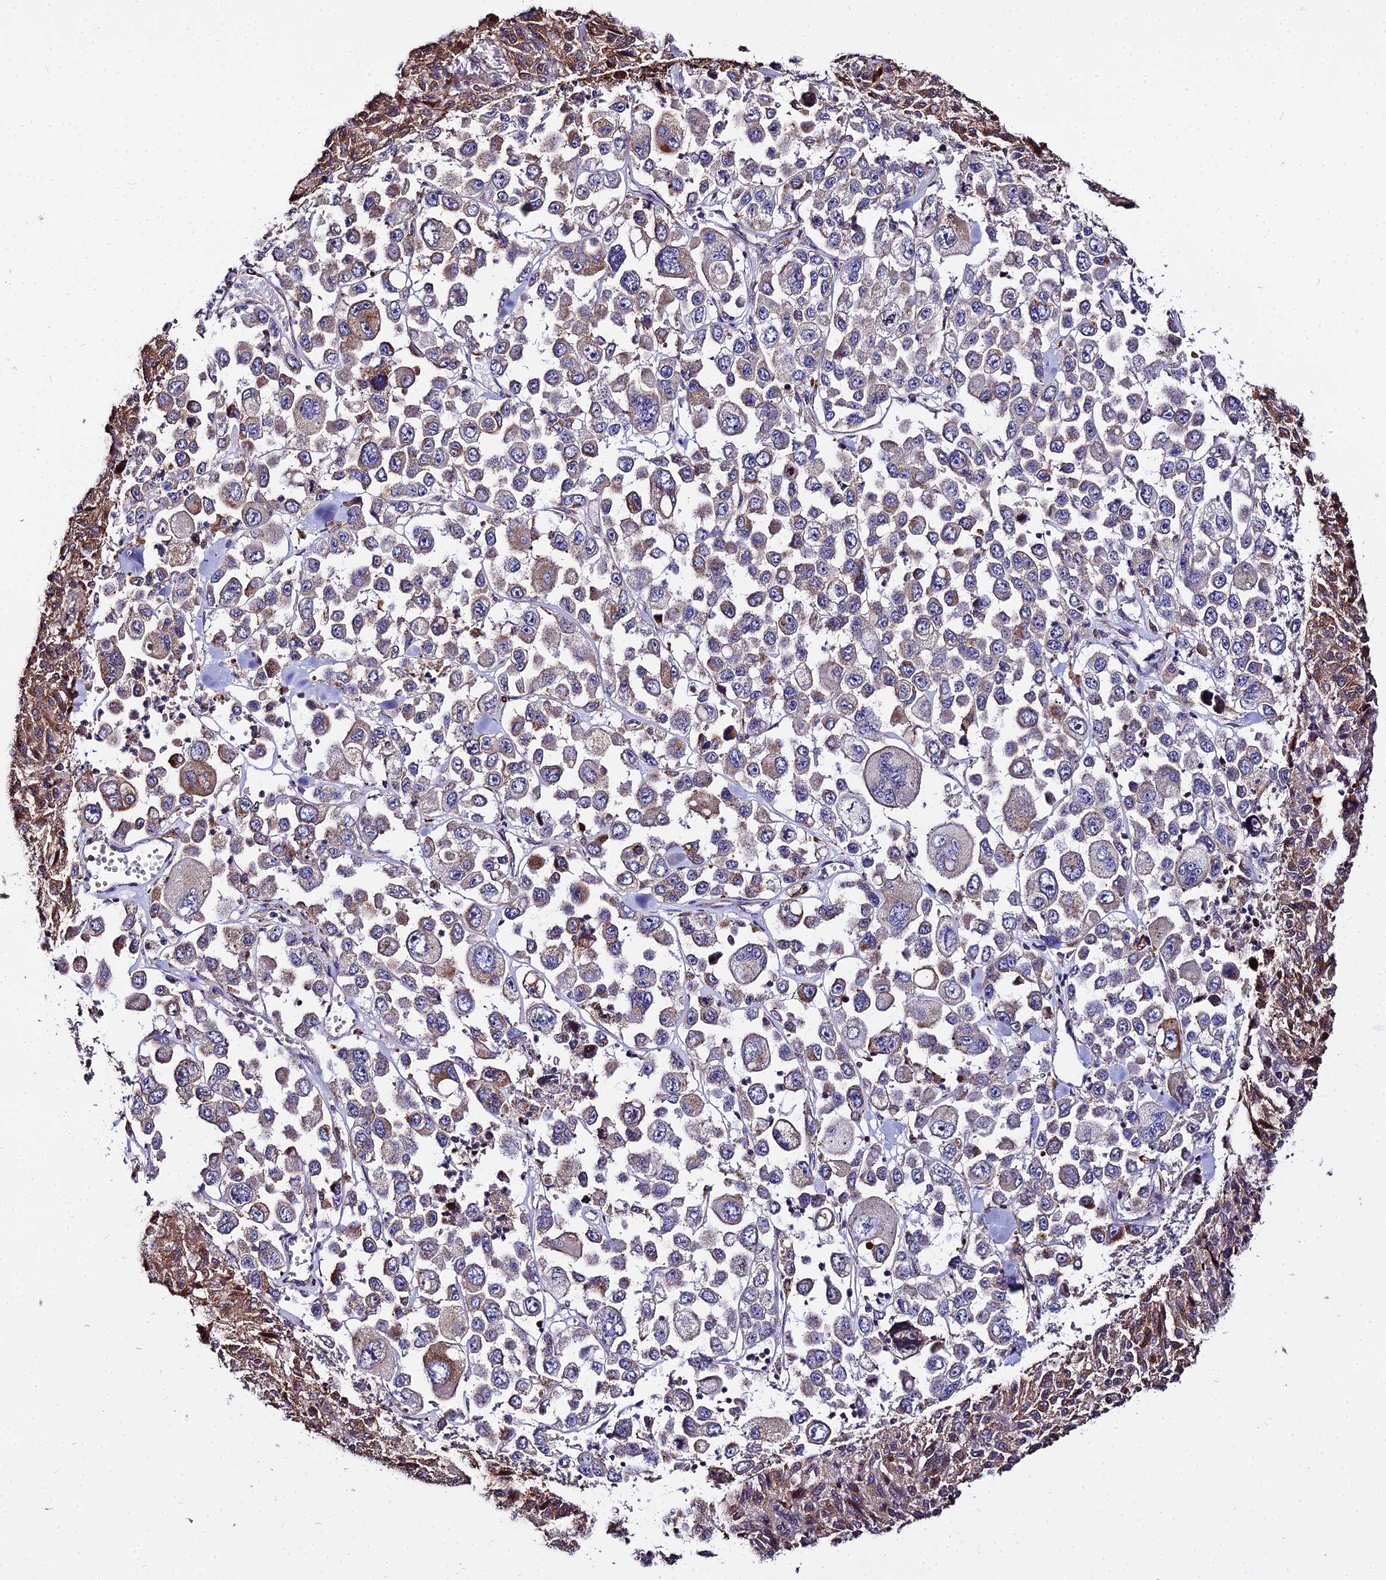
{"staining": {"intensity": "moderate", "quantity": "<25%", "location": "cytoplasmic/membranous"}, "tissue": "melanoma", "cell_type": "Tumor cells", "image_type": "cancer", "snomed": [{"axis": "morphology", "description": "Malignant melanoma, Metastatic site"}, {"axis": "topography", "description": "Lymph node"}], "caption": "Malignant melanoma (metastatic site) was stained to show a protein in brown. There is low levels of moderate cytoplasmic/membranous positivity in approximately <25% of tumor cells. (DAB IHC, brown staining for protein, blue staining for nuclei).", "gene": "PEX19", "patient": {"sex": "female", "age": 54}}